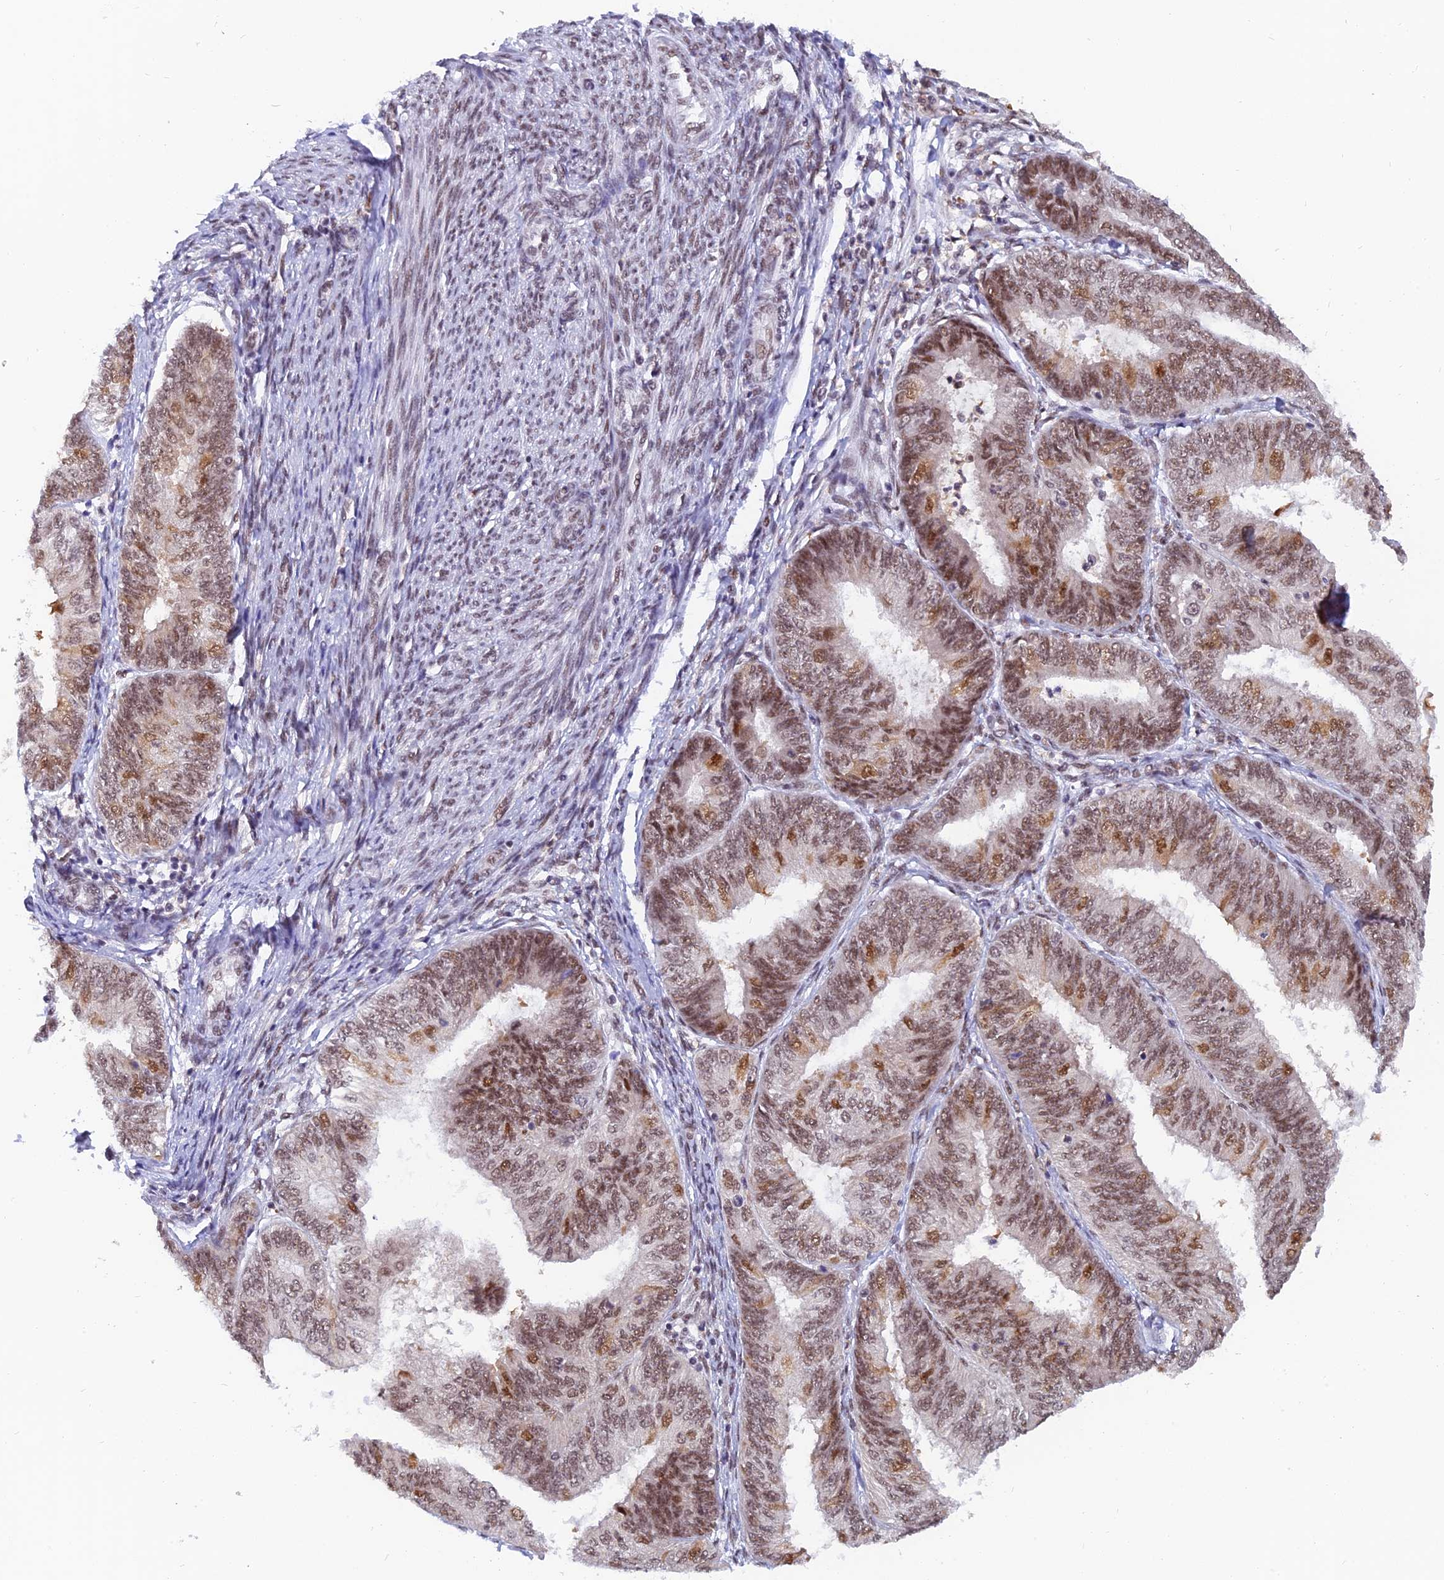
{"staining": {"intensity": "moderate", "quantity": ">75%", "location": "nuclear"}, "tissue": "endometrial cancer", "cell_type": "Tumor cells", "image_type": "cancer", "snomed": [{"axis": "morphology", "description": "Adenocarcinoma, NOS"}, {"axis": "topography", "description": "Endometrium"}], "caption": "Approximately >75% of tumor cells in endometrial cancer (adenocarcinoma) reveal moderate nuclear protein staining as visualized by brown immunohistochemical staining.", "gene": "DPY30", "patient": {"sex": "female", "age": 58}}